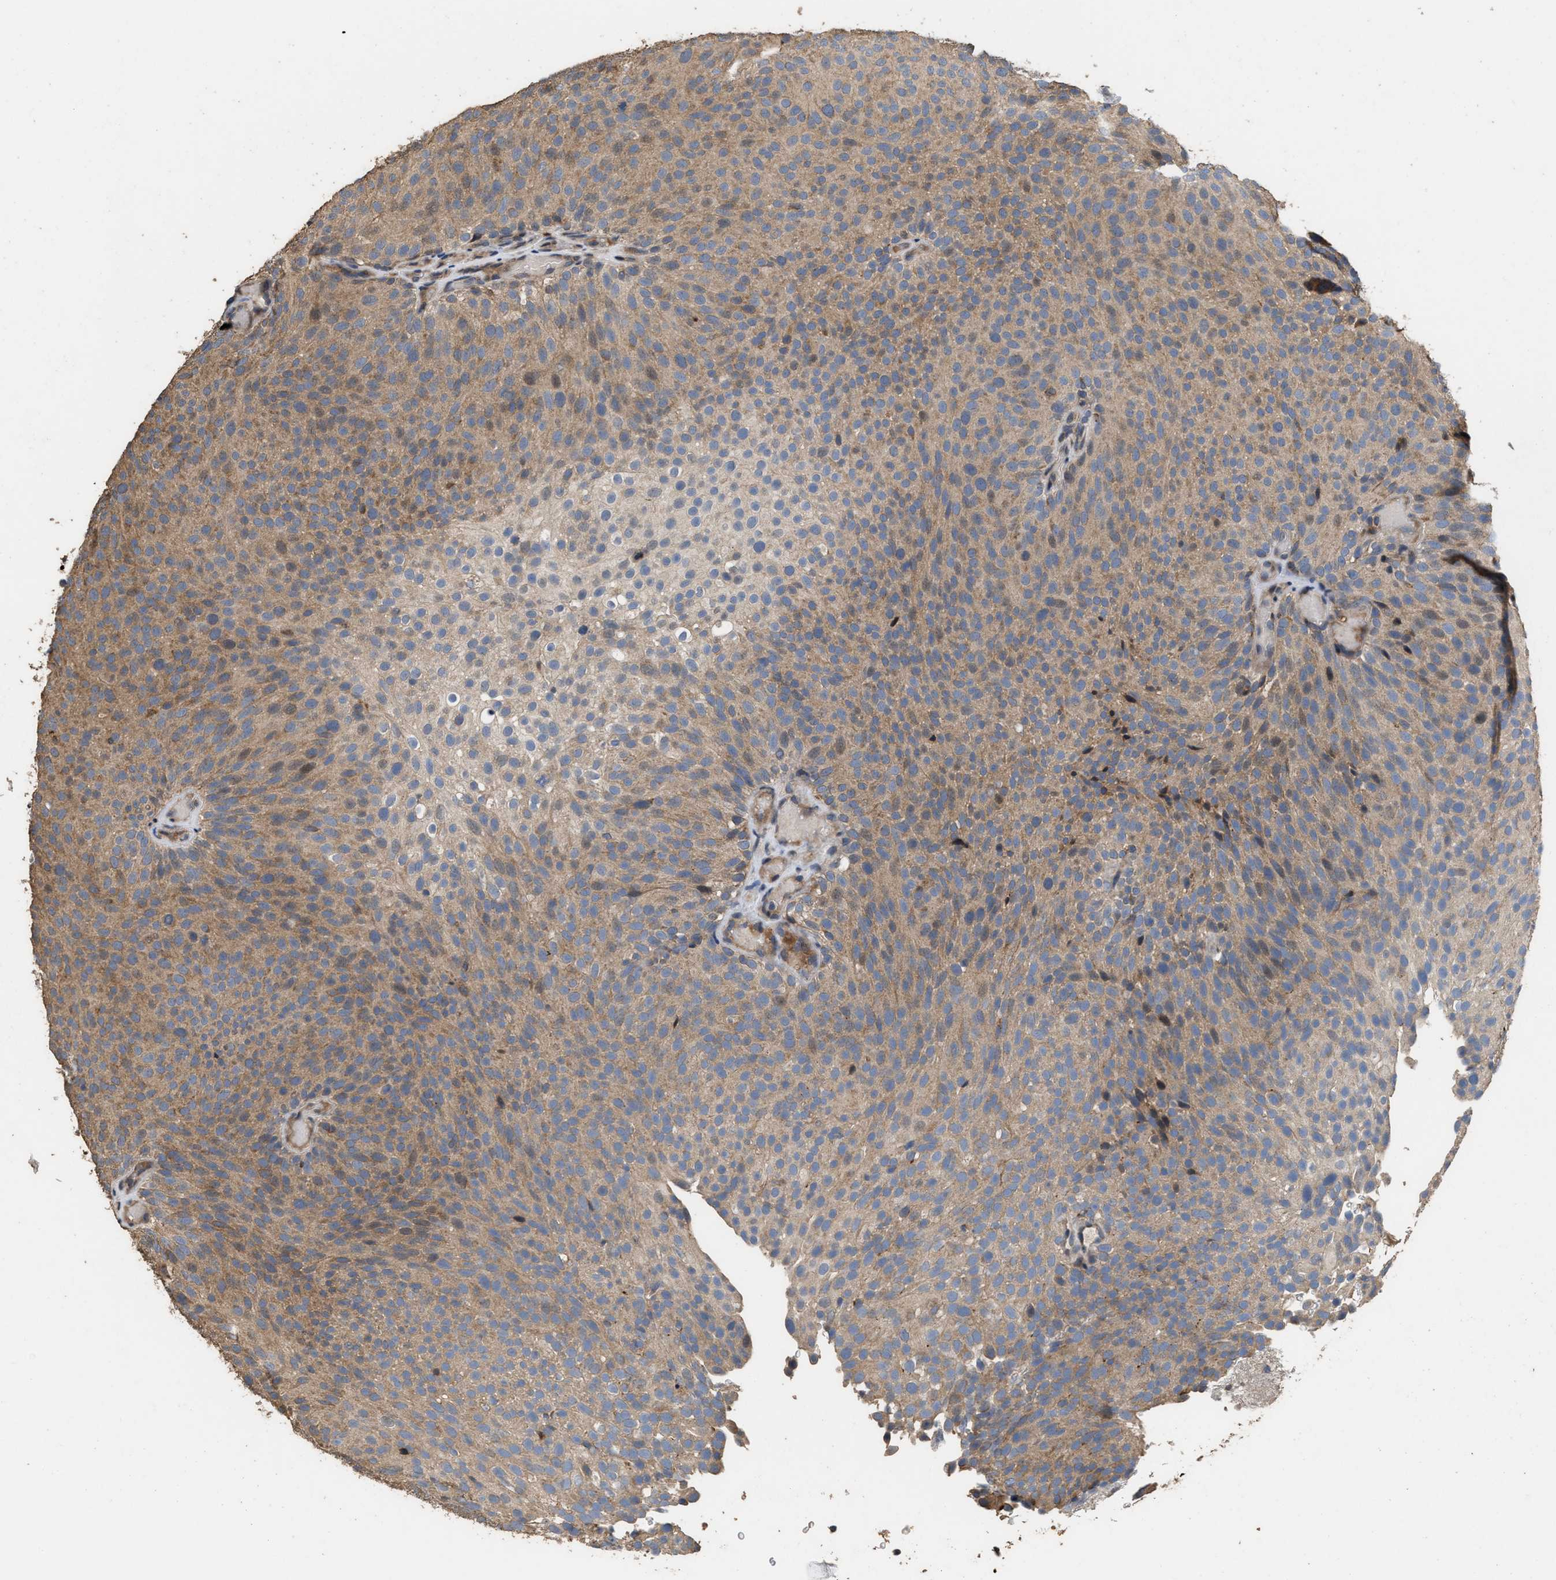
{"staining": {"intensity": "moderate", "quantity": ">75%", "location": "cytoplasmic/membranous"}, "tissue": "urothelial cancer", "cell_type": "Tumor cells", "image_type": "cancer", "snomed": [{"axis": "morphology", "description": "Urothelial carcinoma, Low grade"}, {"axis": "topography", "description": "Urinary bladder"}], "caption": "High-power microscopy captured an immunohistochemistry micrograph of urothelial cancer, revealing moderate cytoplasmic/membranous positivity in approximately >75% of tumor cells. (Stains: DAB in brown, nuclei in blue, Microscopy: brightfield microscopy at high magnification).", "gene": "TDRKH", "patient": {"sex": "male", "age": 78}}